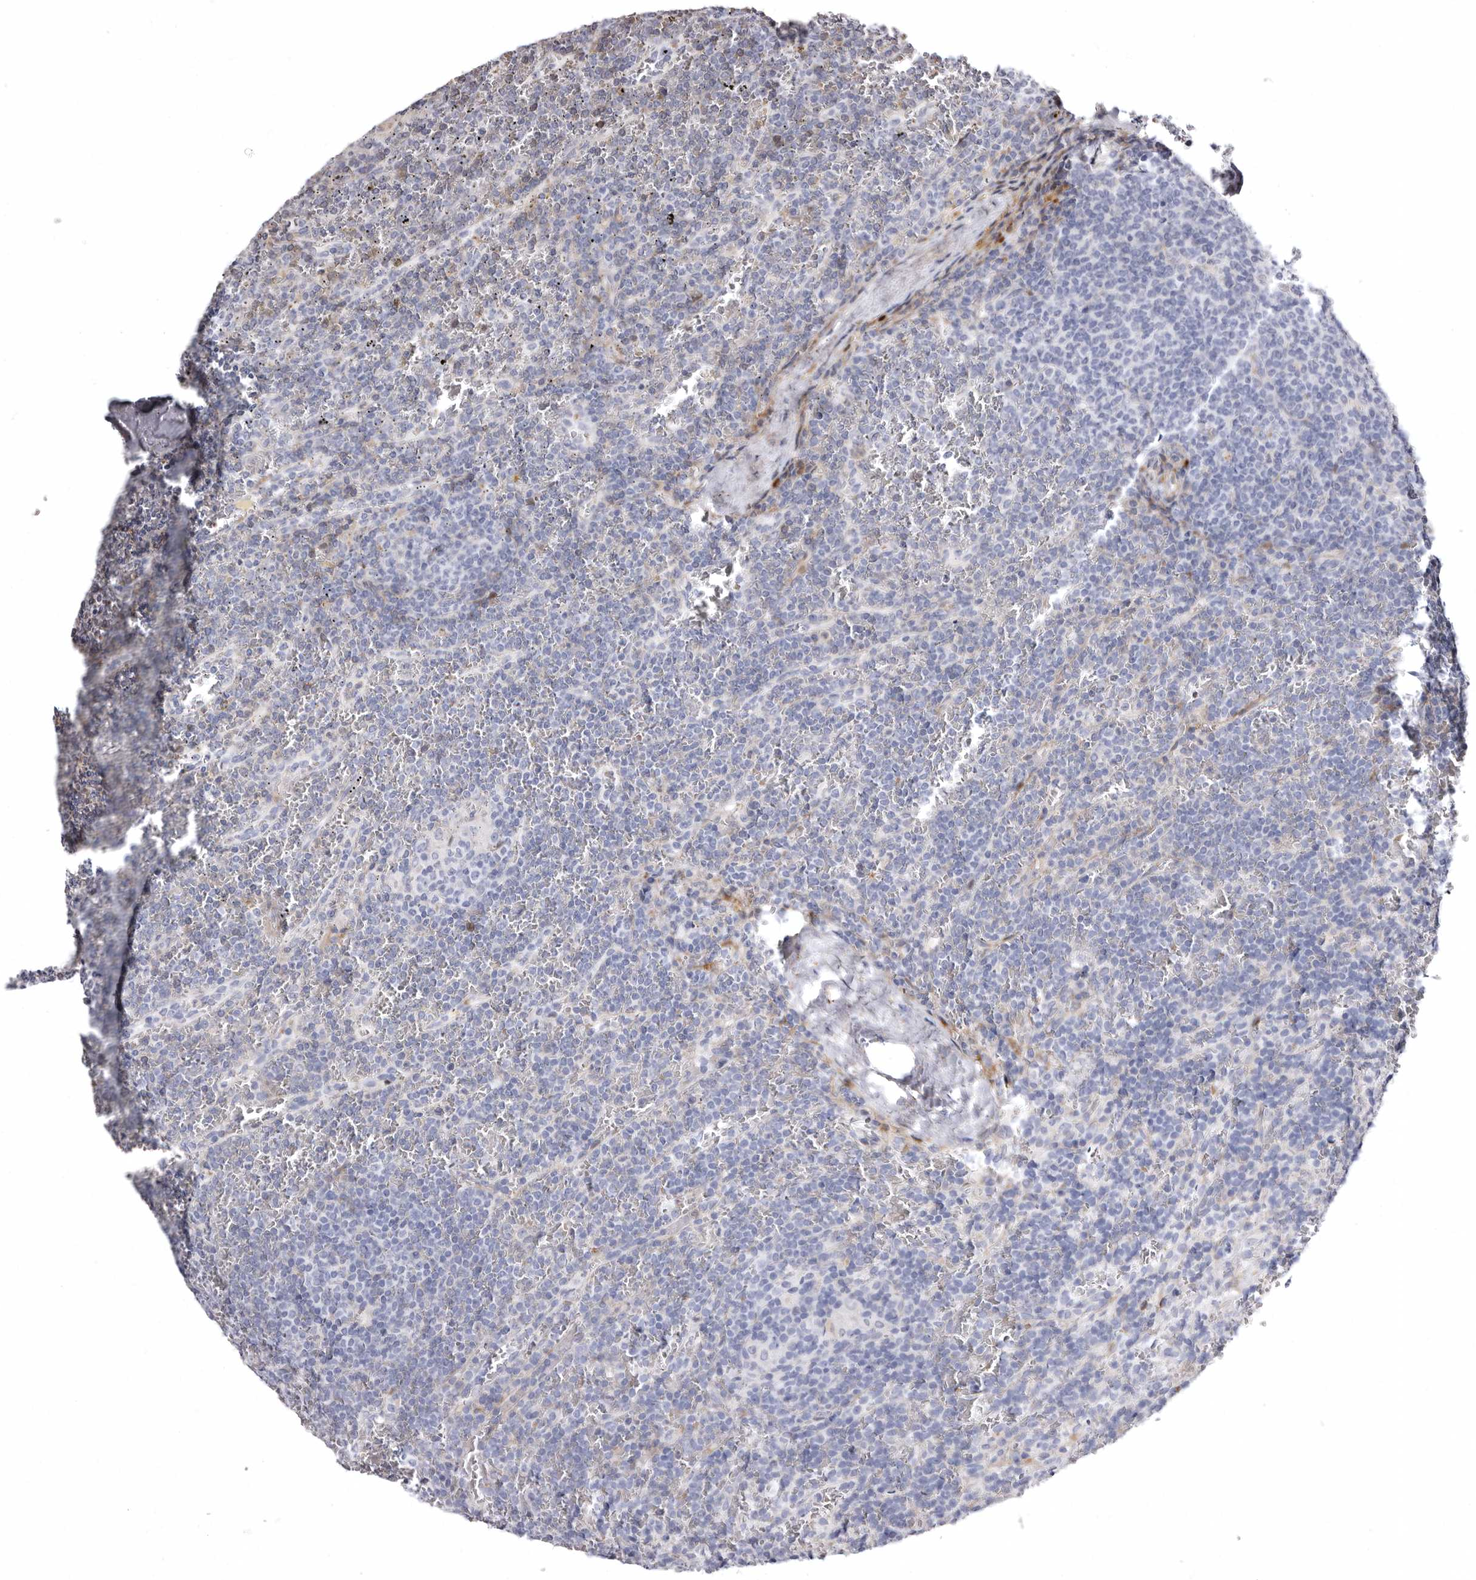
{"staining": {"intensity": "negative", "quantity": "none", "location": "none"}, "tissue": "lymphoma", "cell_type": "Tumor cells", "image_type": "cancer", "snomed": [{"axis": "morphology", "description": "Malignant lymphoma, non-Hodgkin's type, Low grade"}, {"axis": "topography", "description": "Spleen"}], "caption": "The histopathology image shows no significant expression in tumor cells of lymphoma.", "gene": "AIDA", "patient": {"sex": "female", "age": 19}}